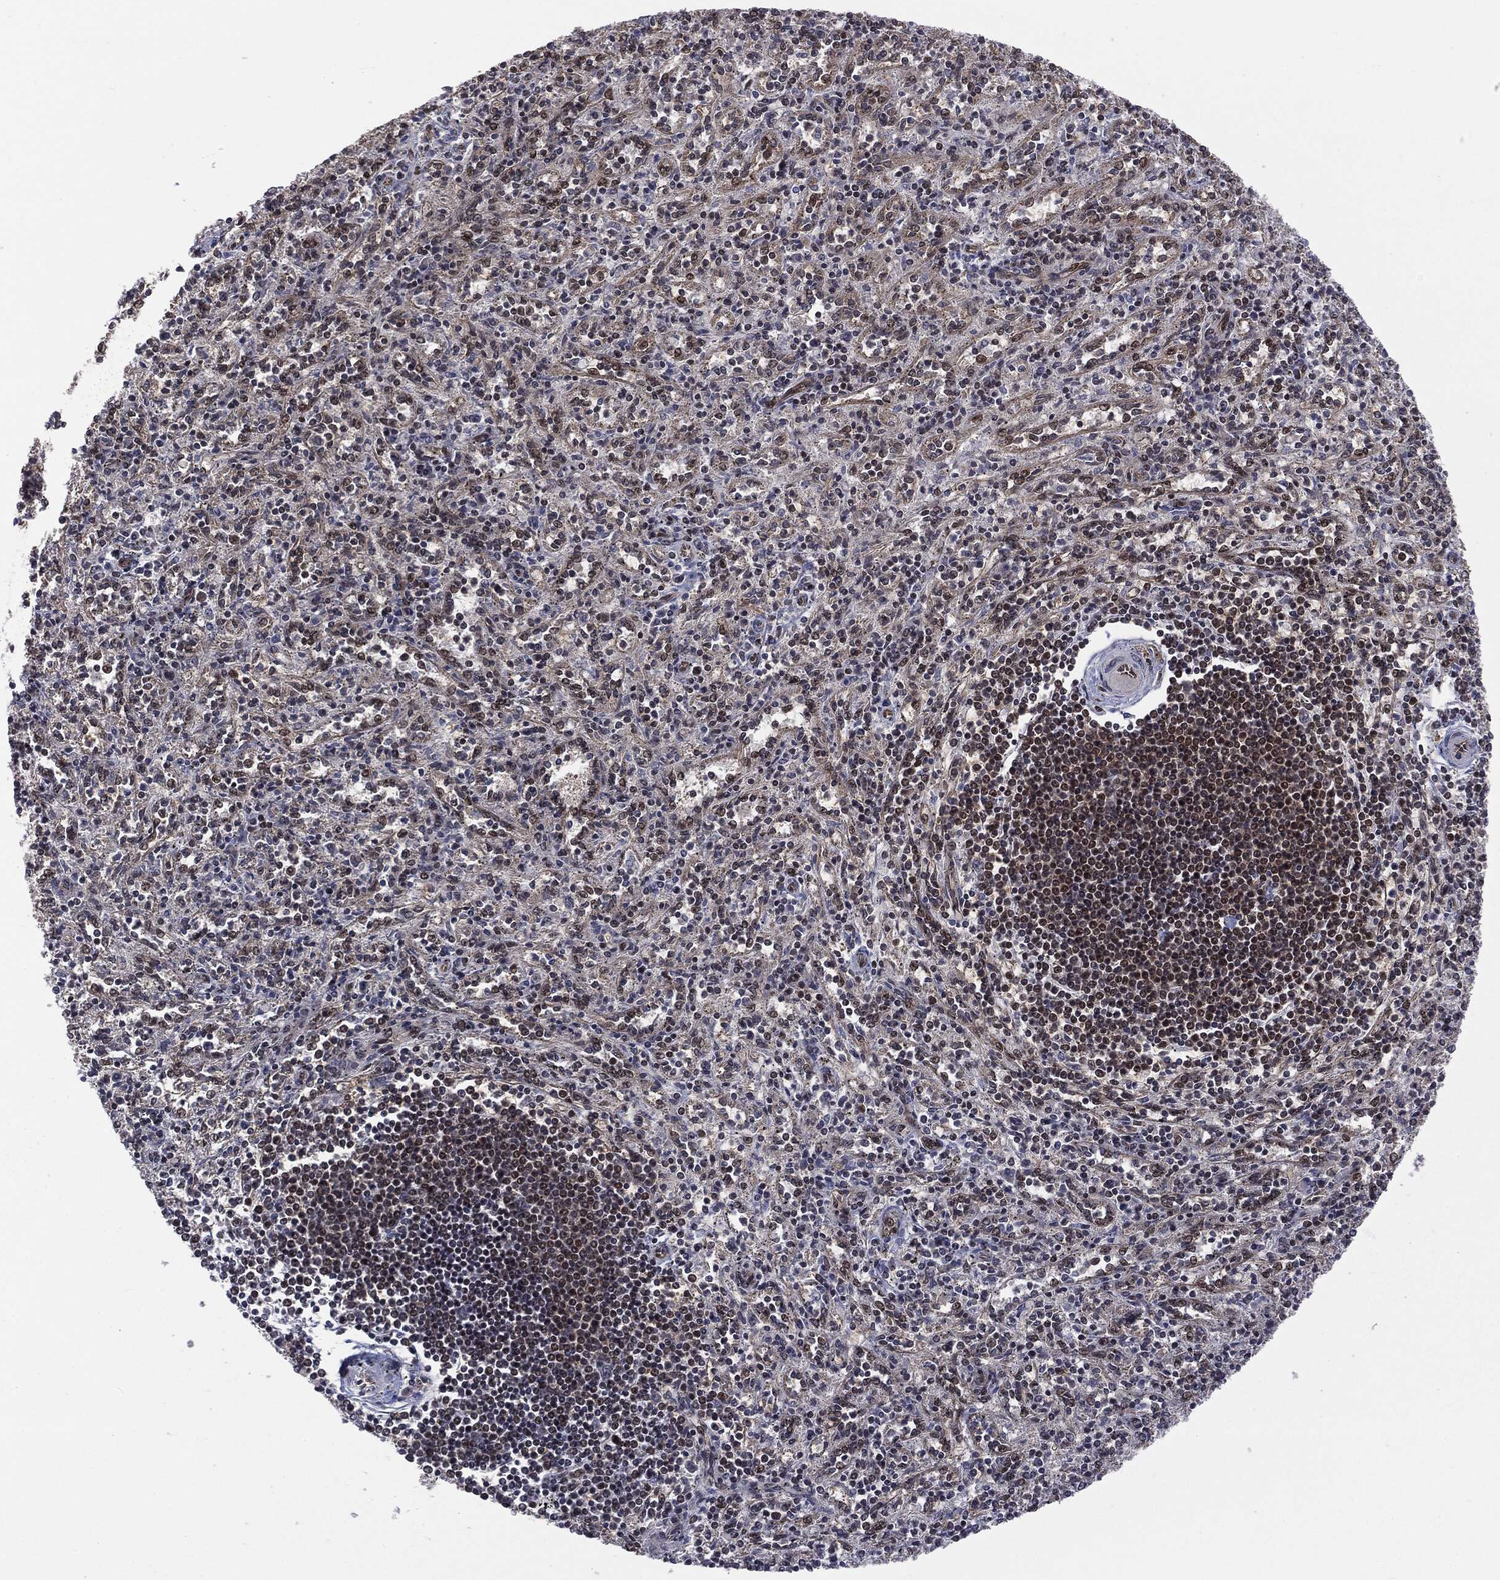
{"staining": {"intensity": "weak", "quantity": "25%-75%", "location": "nuclear"}, "tissue": "spleen", "cell_type": "Cells in red pulp", "image_type": "normal", "snomed": [{"axis": "morphology", "description": "Normal tissue, NOS"}, {"axis": "topography", "description": "Spleen"}], "caption": "A photomicrograph showing weak nuclear expression in about 25%-75% of cells in red pulp in benign spleen, as visualized by brown immunohistochemical staining.", "gene": "PTPA", "patient": {"sex": "male", "age": 69}}